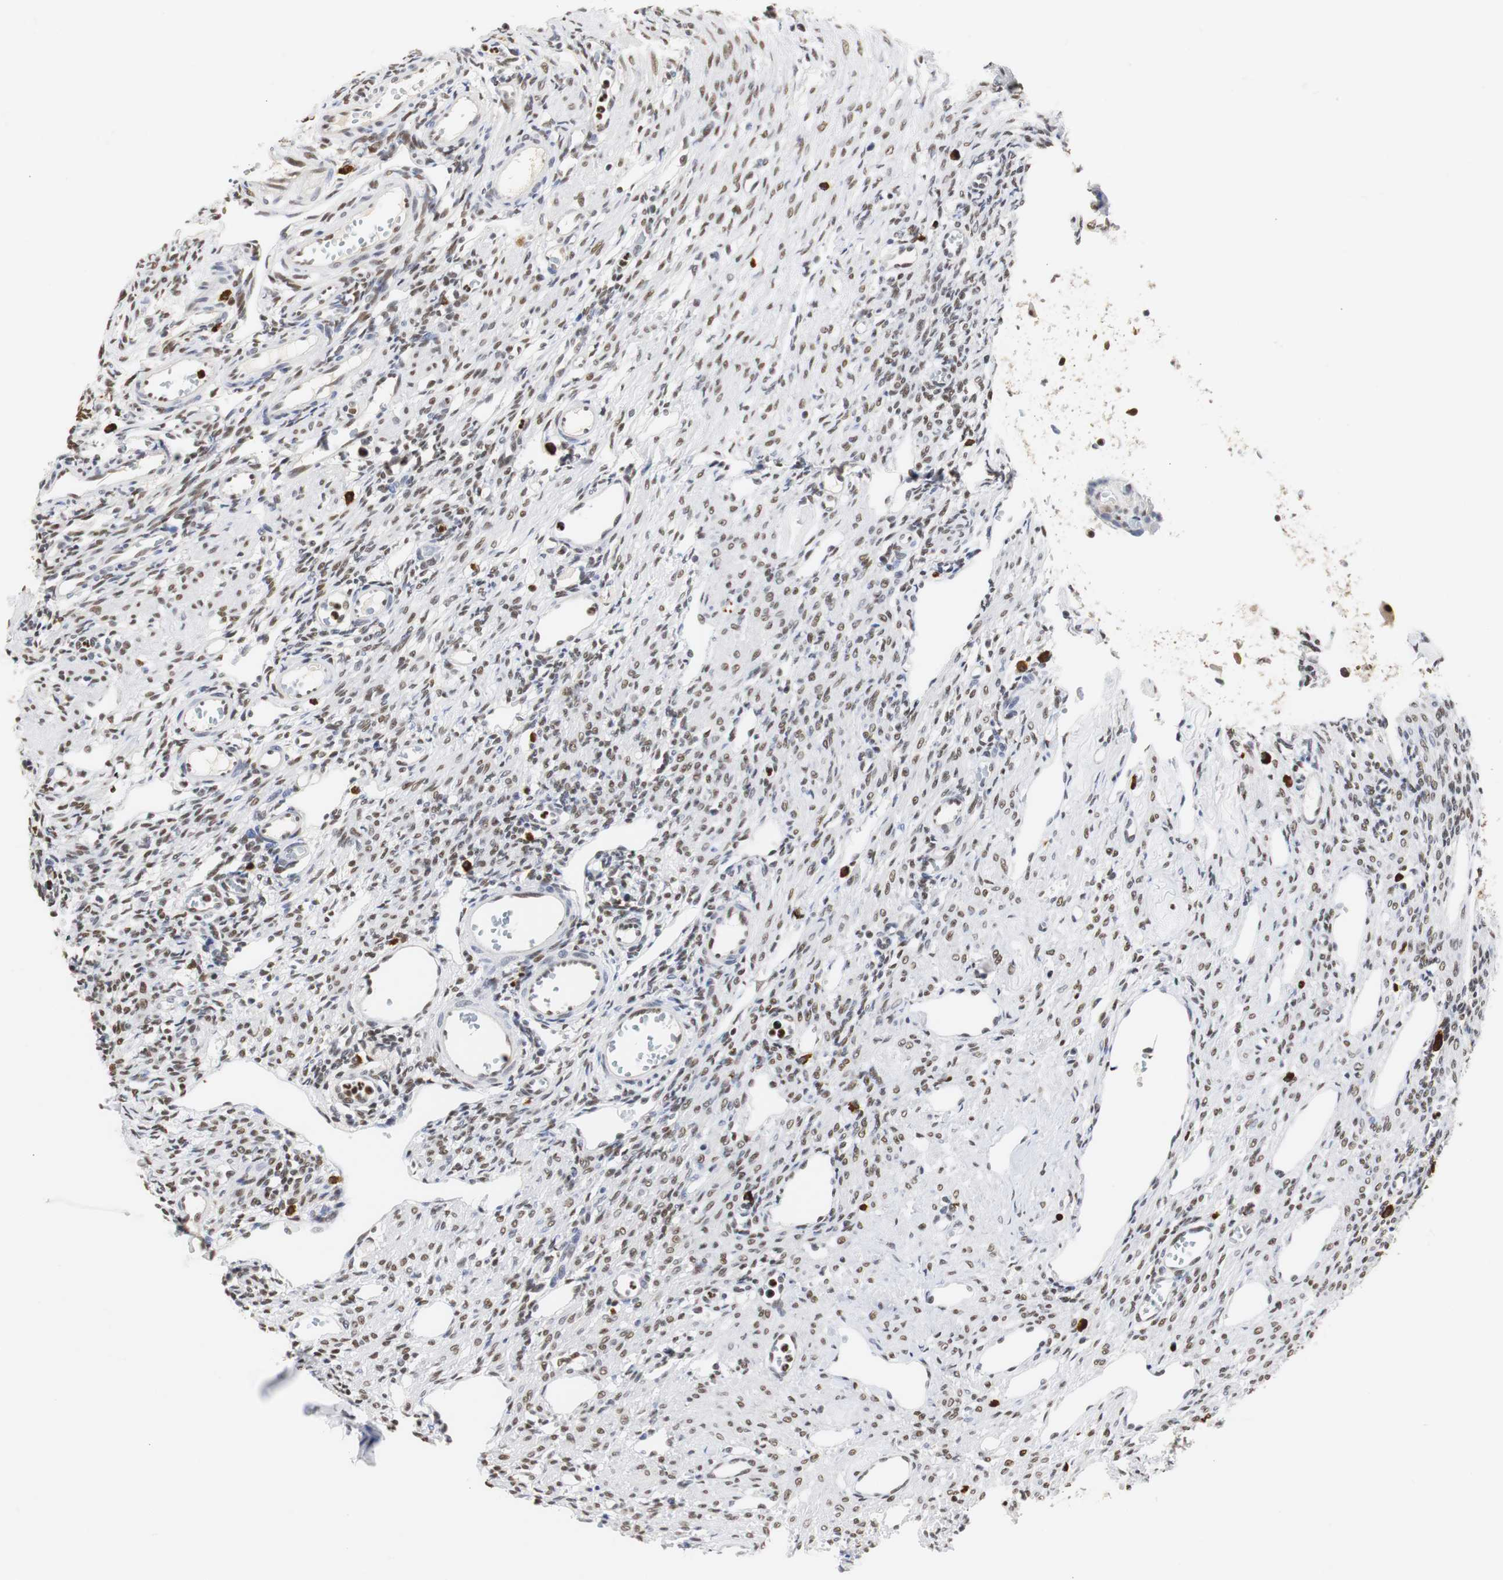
{"staining": {"intensity": "moderate", "quantity": ">75%", "location": "nuclear"}, "tissue": "ovary", "cell_type": "Ovarian stroma cells", "image_type": "normal", "snomed": [{"axis": "morphology", "description": "Normal tissue, NOS"}, {"axis": "topography", "description": "Ovary"}], "caption": "Moderate nuclear expression for a protein is seen in approximately >75% of ovarian stroma cells of unremarkable ovary using IHC.", "gene": "ZFC3H1", "patient": {"sex": "female", "age": 33}}